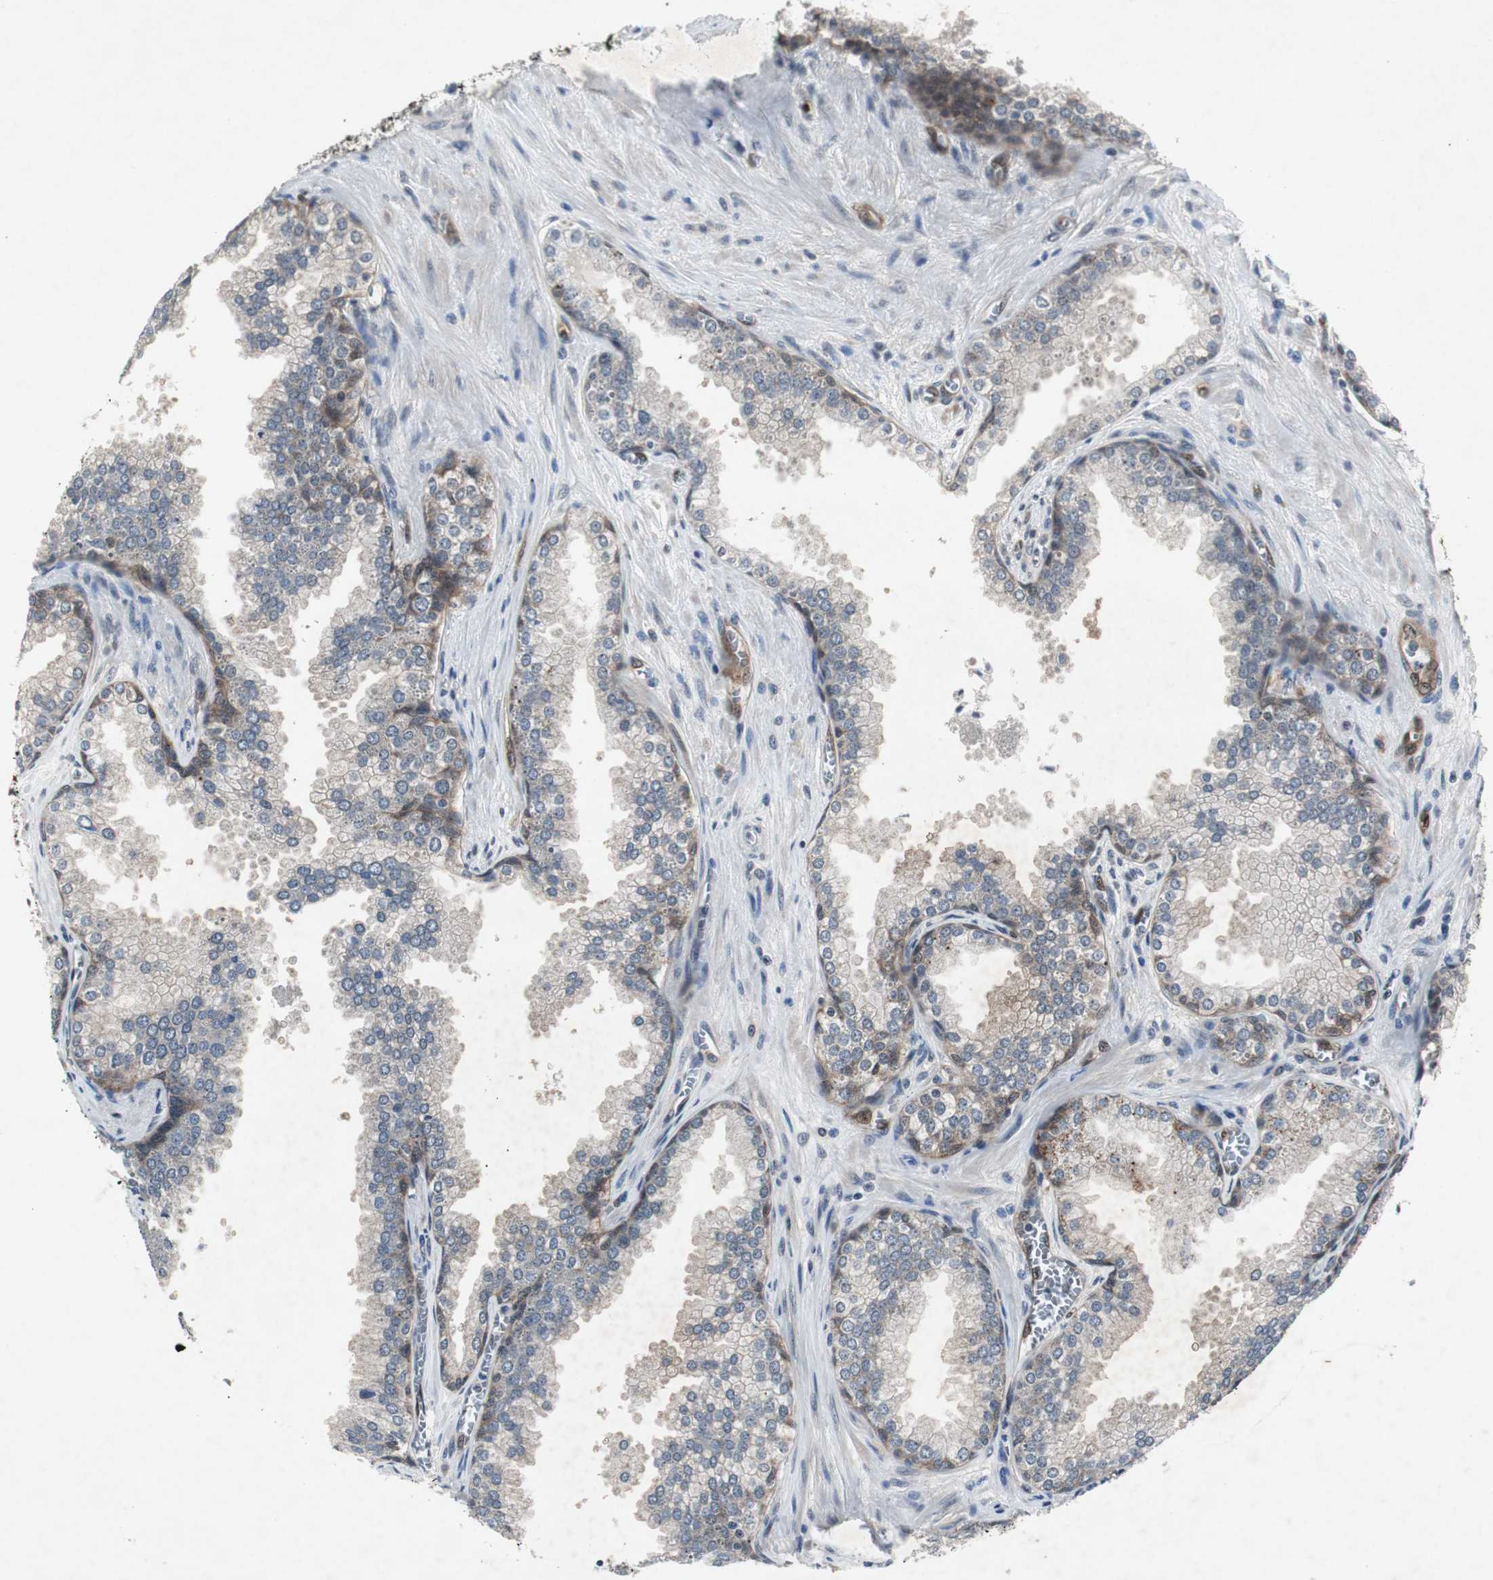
{"staining": {"intensity": "weak", "quantity": ">75%", "location": "cytoplasmic/membranous"}, "tissue": "prostate cancer", "cell_type": "Tumor cells", "image_type": "cancer", "snomed": [{"axis": "morphology", "description": "Adenocarcinoma, Low grade"}, {"axis": "topography", "description": "Prostate"}], "caption": "Immunohistochemistry (IHC) histopathology image of neoplastic tissue: low-grade adenocarcinoma (prostate) stained using immunohistochemistry exhibits low levels of weak protein expression localized specifically in the cytoplasmic/membranous of tumor cells, appearing as a cytoplasmic/membranous brown color.", "gene": "SMAD1", "patient": {"sex": "male", "age": 60}}